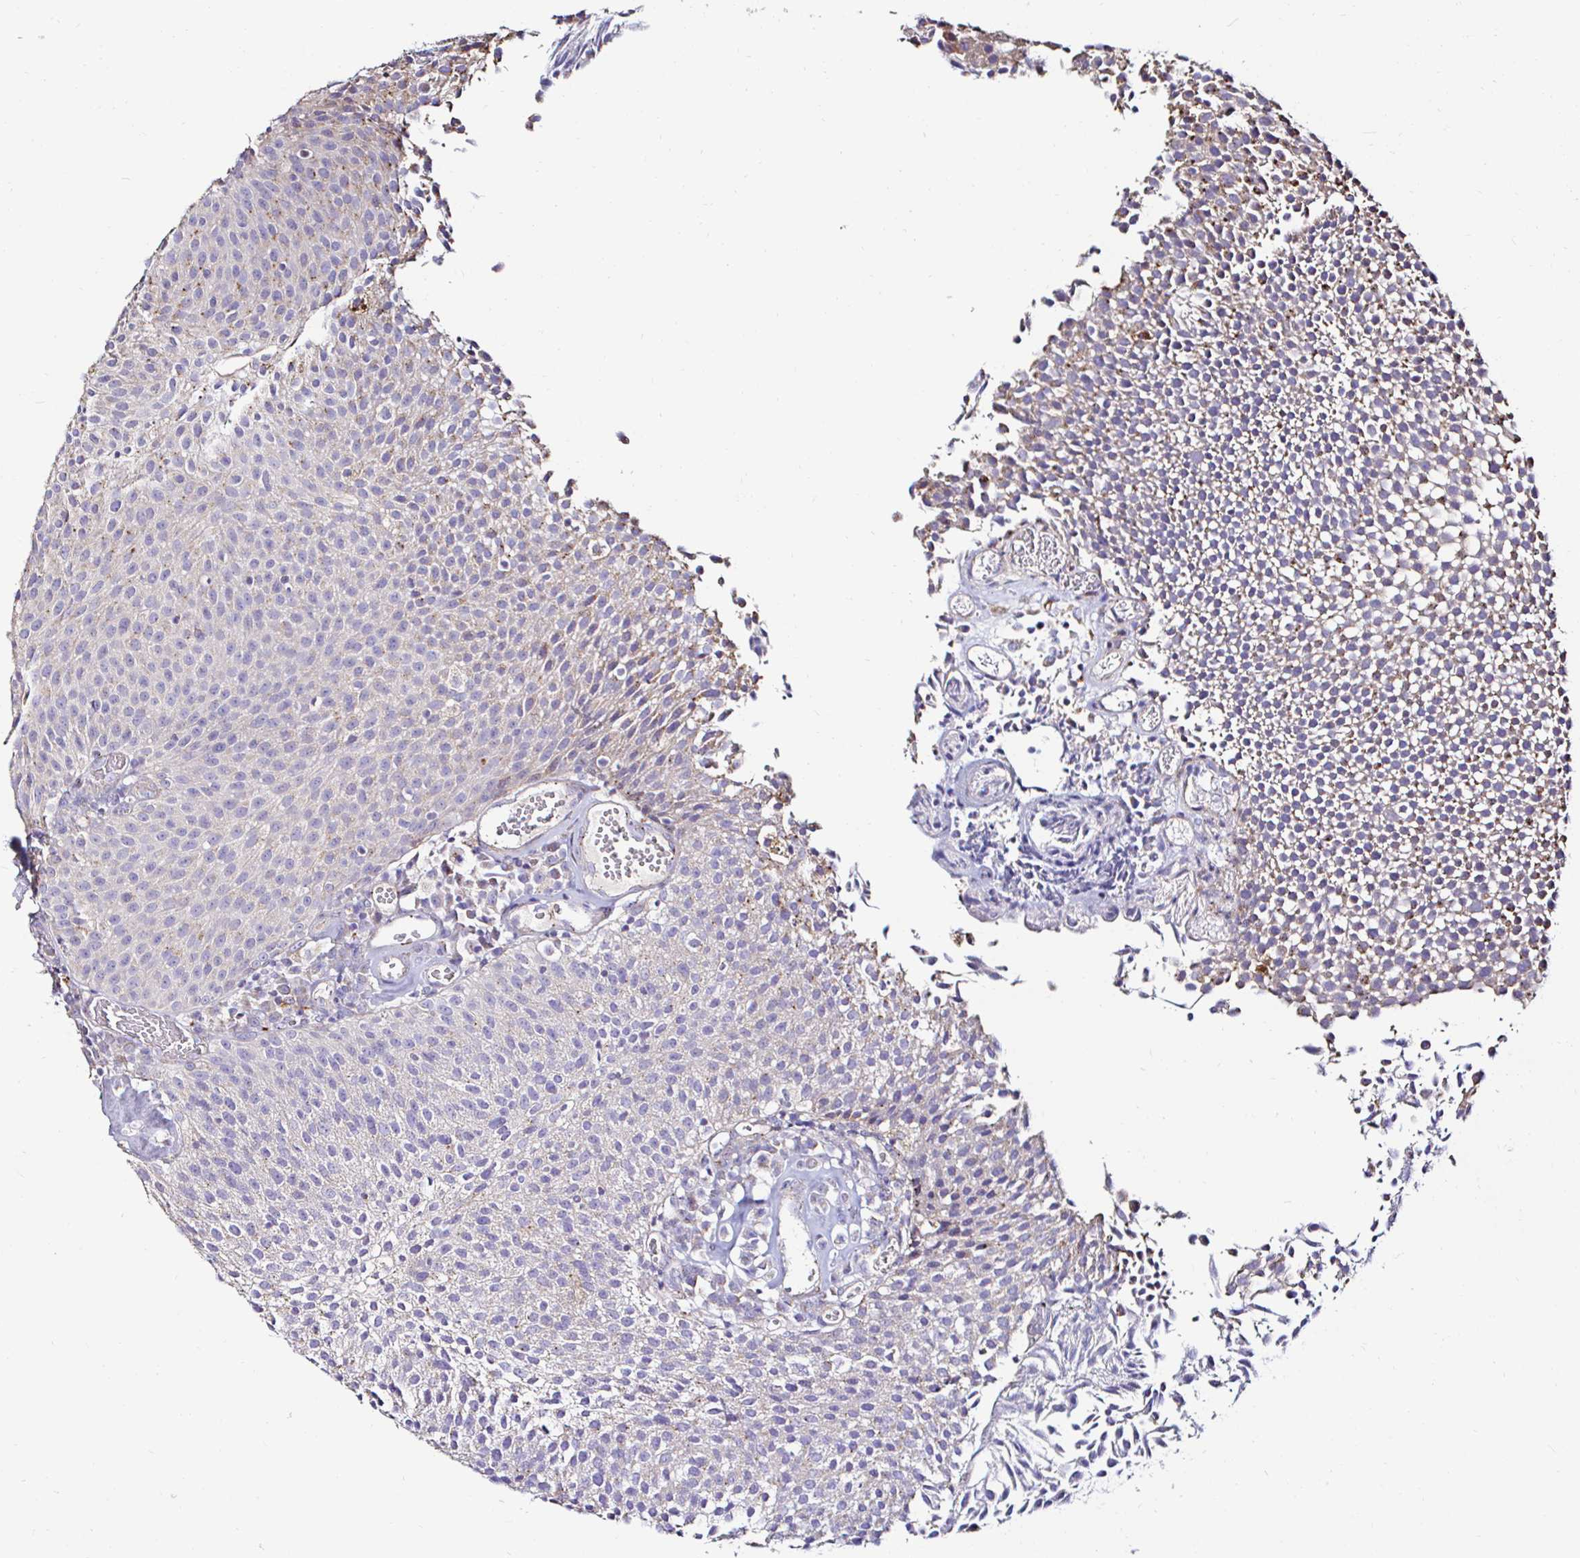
{"staining": {"intensity": "weak", "quantity": "25%-75%", "location": "cytoplasmic/membranous"}, "tissue": "urothelial cancer", "cell_type": "Tumor cells", "image_type": "cancer", "snomed": [{"axis": "morphology", "description": "Urothelial carcinoma, Low grade"}, {"axis": "topography", "description": "Urinary bladder"}], "caption": "The immunohistochemical stain highlights weak cytoplasmic/membranous expression in tumor cells of urothelial cancer tissue.", "gene": "GALNS", "patient": {"sex": "female", "age": 79}}